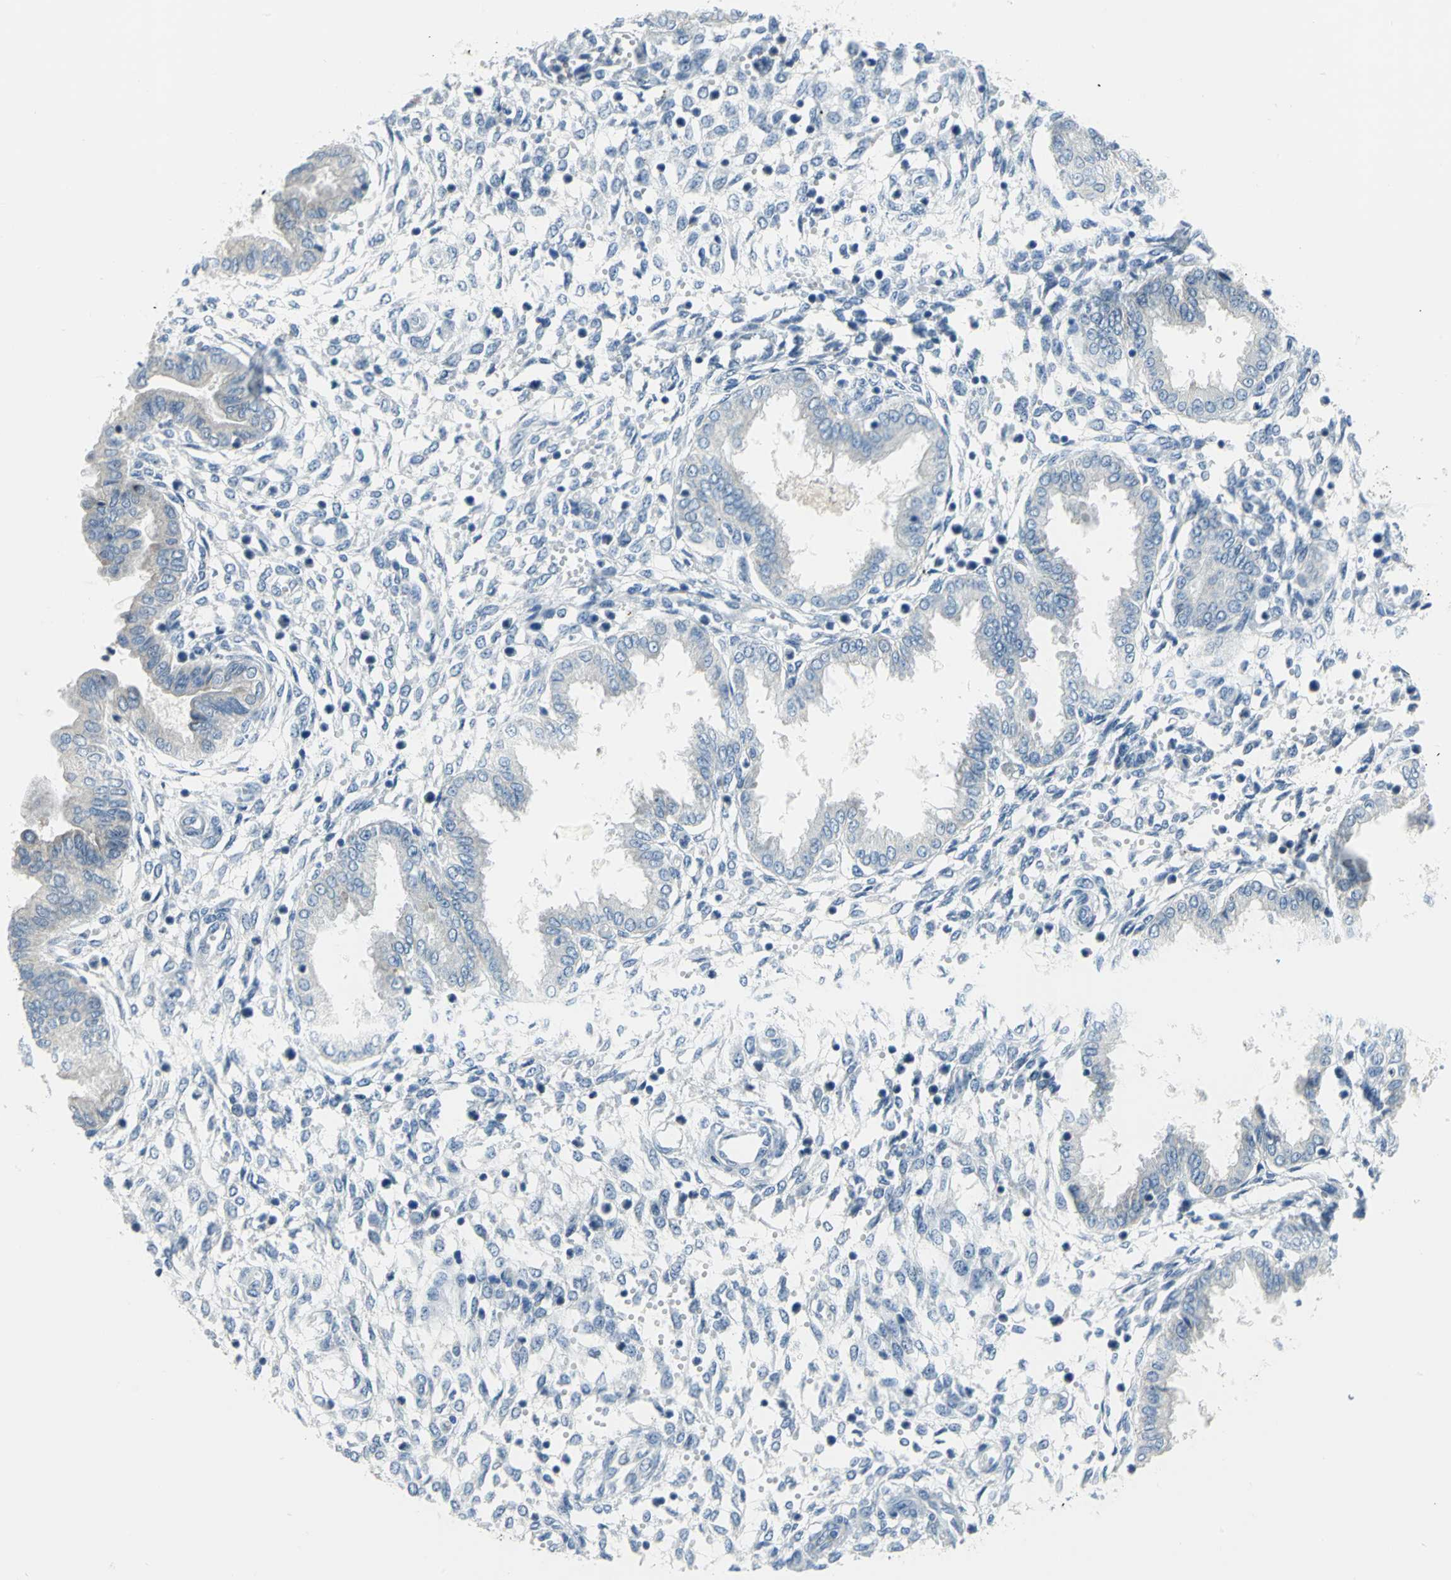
{"staining": {"intensity": "negative", "quantity": "none", "location": "none"}, "tissue": "endometrium", "cell_type": "Cells in endometrial stroma", "image_type": "normal", "snomed": [{"axis": "morphology", "description": "Normal tissue, NOS"}, {"axis": "topography", "description": "Endometrium"}], "caption": "Benign endometrium was stained to show a protein in brown. There is no significant positivity in cells in endometrial stroma. (DAB (3,3'-diaminobenzidine) immunohistochemistry with hematoxylin counter stain).", "gene": "MUC4", "patient": {"sex": "female", "age": 33}}